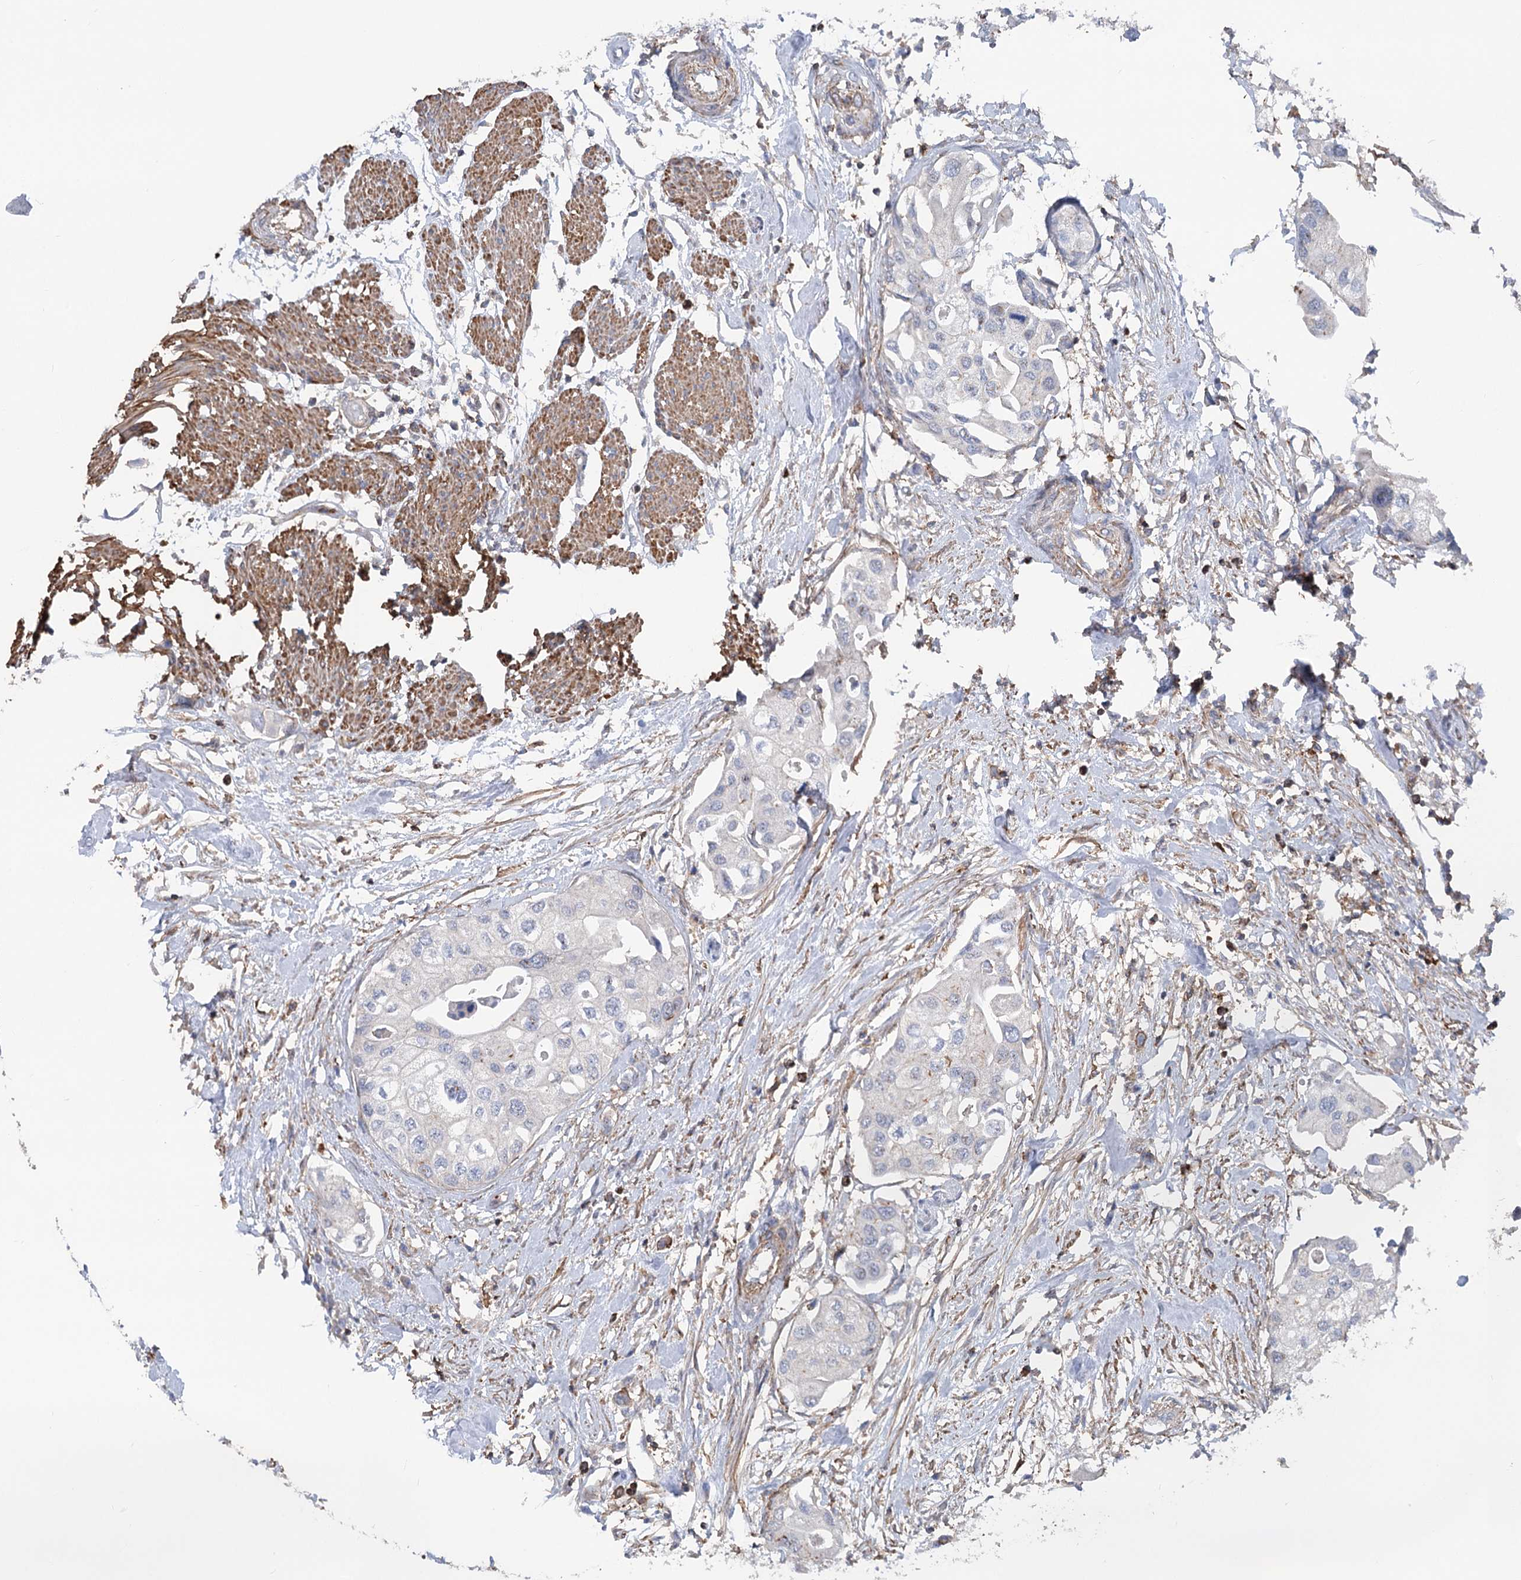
{"staining": {"intensity": "negative", "quantity": "none", "location": "none"}, "tissue": "urothelial cancer", "cell_type": "Tumor cells", "image_type": "cancer", "snomed": [{"axis": "morphology", "description": "Urothelial carcinoma, High grade"}, {"axis": "topography", "description": "Urinary bladder"}], "caption": "An immunohistochemistry histopathology image of high-grade urothelial carcinoma is shown. There is no staining in tumor cells of high-grade urothelial carcinoma.", "gene": "LARP1B", "patient": {"sex": "male", "age": 64}}